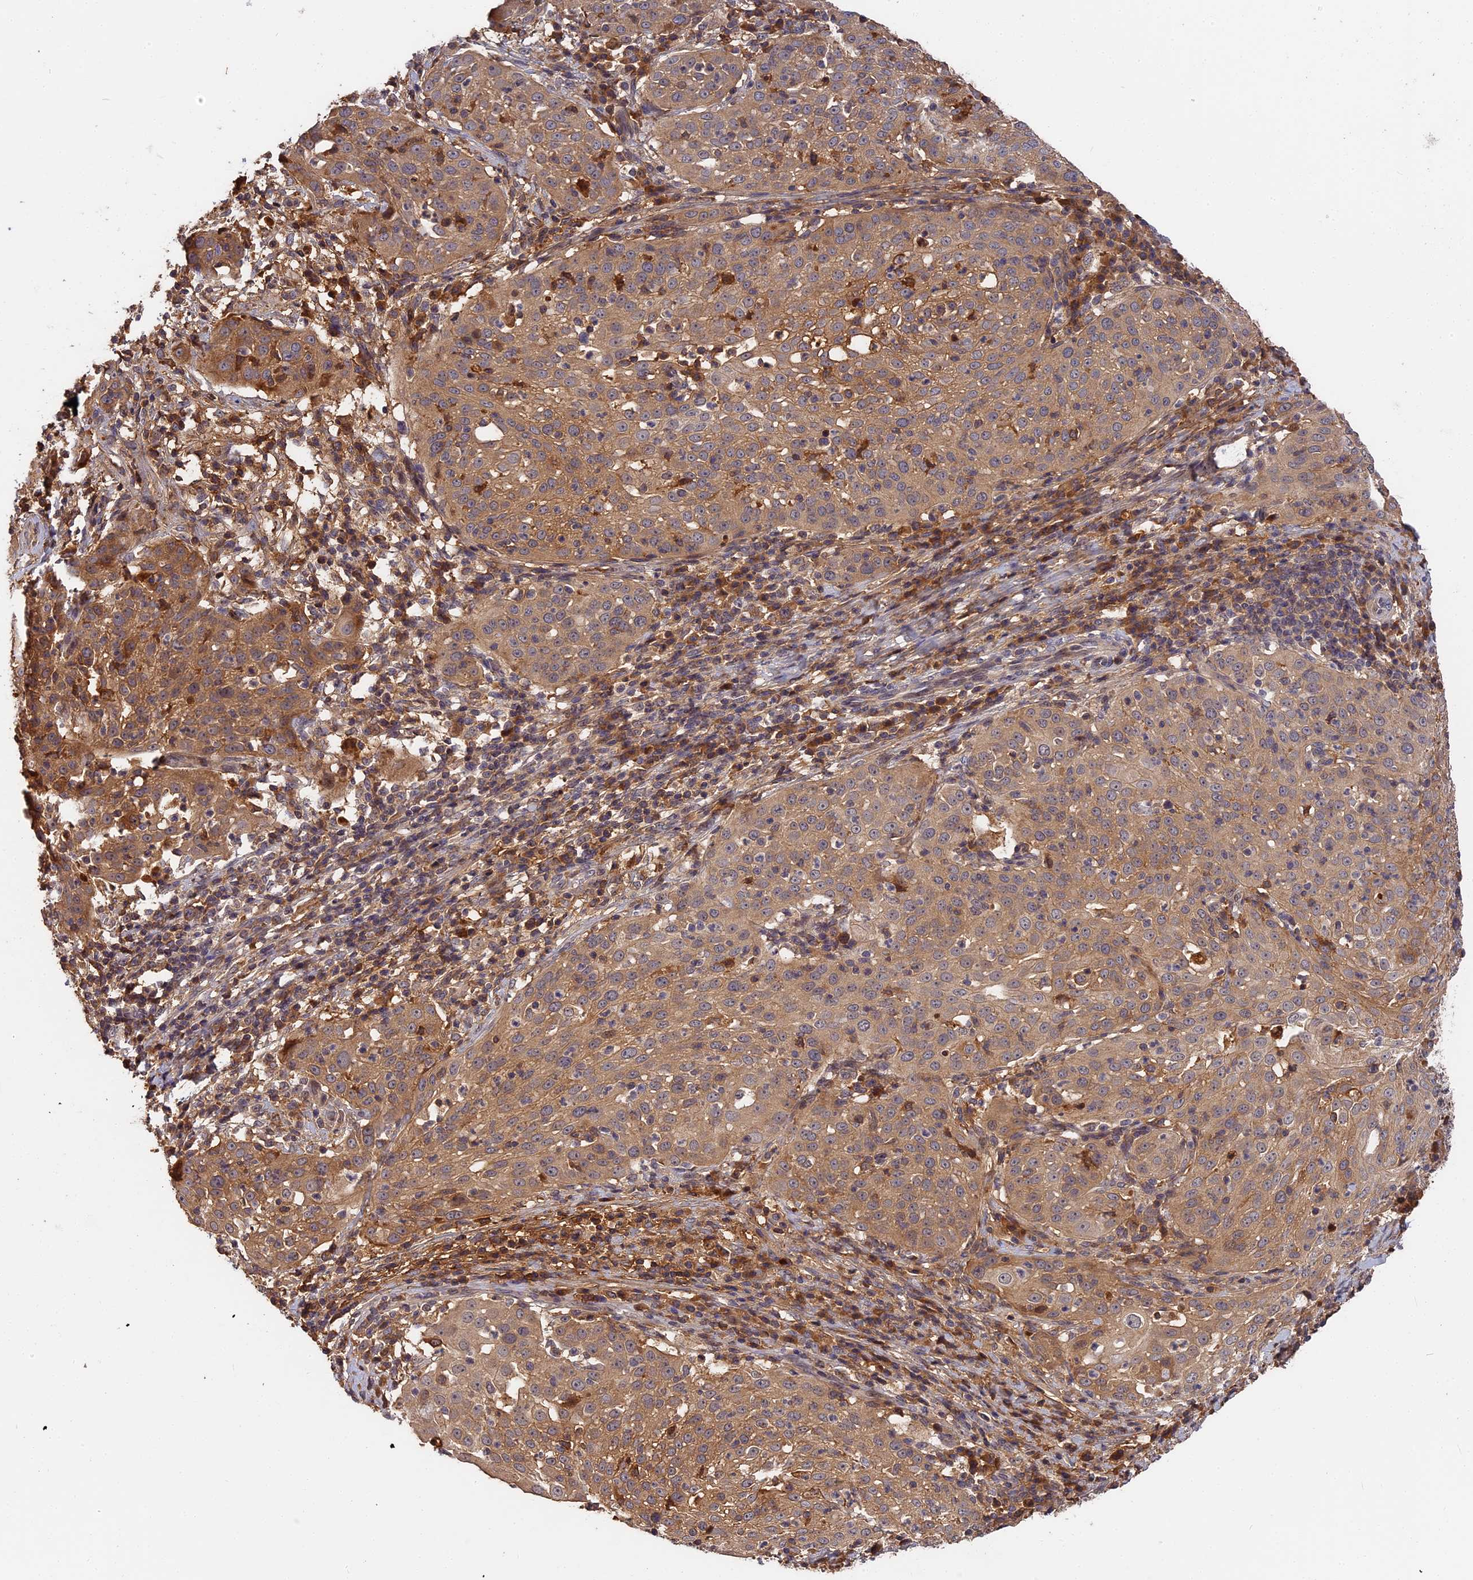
{"staining": {"intensity": "moderate", "quantity": "25%-75%", "location": "cytoplasmic/membranous"}, "tissue": "cervical cancer", "cell_type": "Tumor cells", "image_type": "cancer", "snomed": [{"axis": "morphology", "description": "Squamous cell carcinoma, NOS"}, {"axis": "topography", "description": "Cervix"}], "caption": "Immunohistochemistry (IHC) micrograph of squamous cell carcinoma (cervical) stained for a protein (brown), which exhibits medium levels of moderate cytoplasmic/membranous positivity in approximately 25%-75% of tumor cells.", "gene": "ITIH1", "patient": {"sex": "female", "age": 57}}